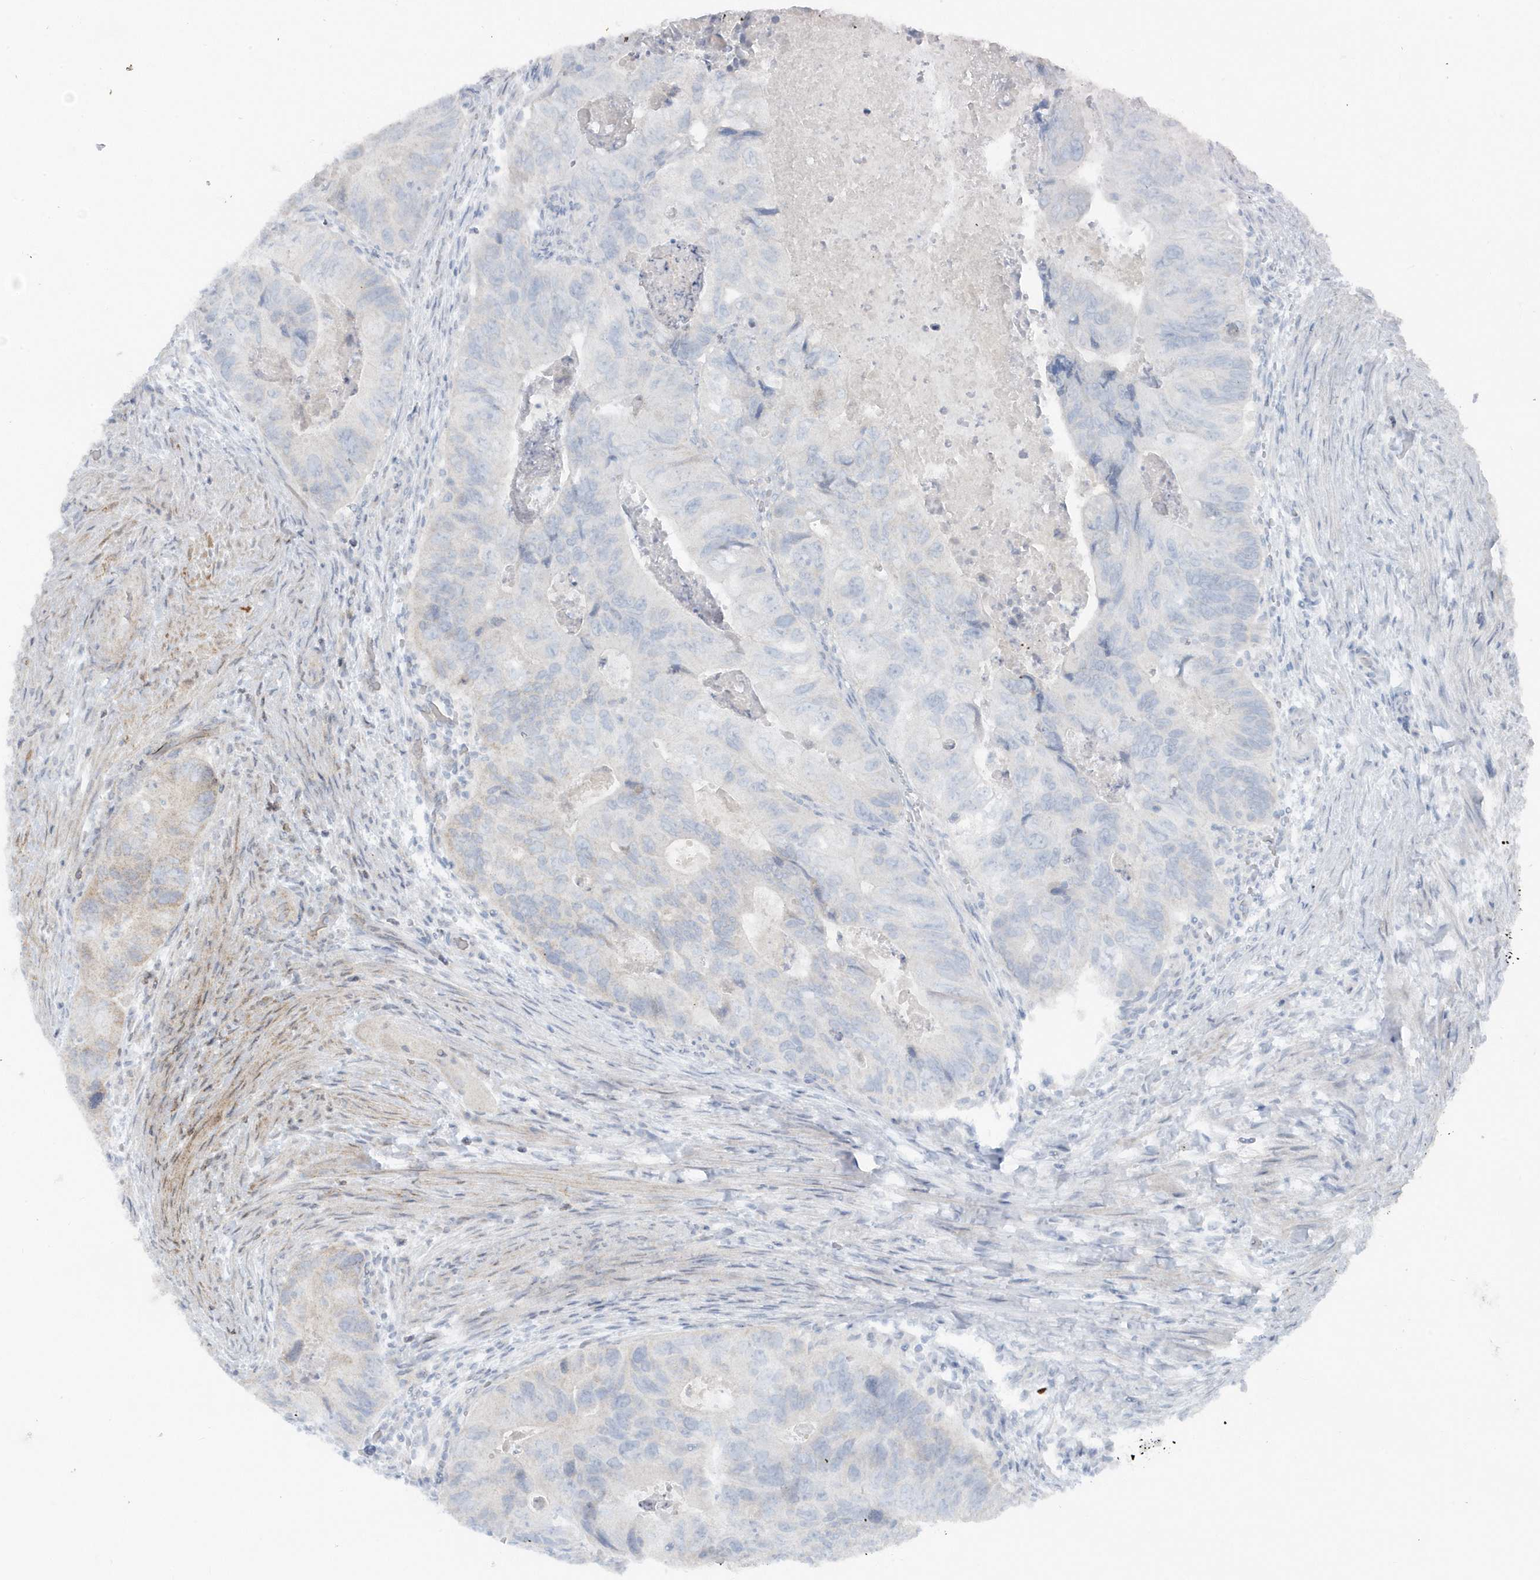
{"staining": {"intensity": "negative", "quantity": "none", "location": "none"}, "tissue": "colorectal cancer", "cell_type": "Tumor cells", "image_type": "cancer", "snomed": [{"axis": "morphology", "description": "Adenocarcinoma, NOS"}, {"axis": "topography", "description": "Rectum"}], "caption": "An immunohistochemistry (IHC) histopathology image of colorectal adenocarcinoma is shown. There is no staining in tumor cells of colorectal adenocarcinoma. The staining is performed using DAB (3,3'-diaminobenzidine) brown chromogen with nuclei counter-stained in using hematoxylin.", "gene": "ACTC1", "patient": {"sex": "male", "age": 63}}